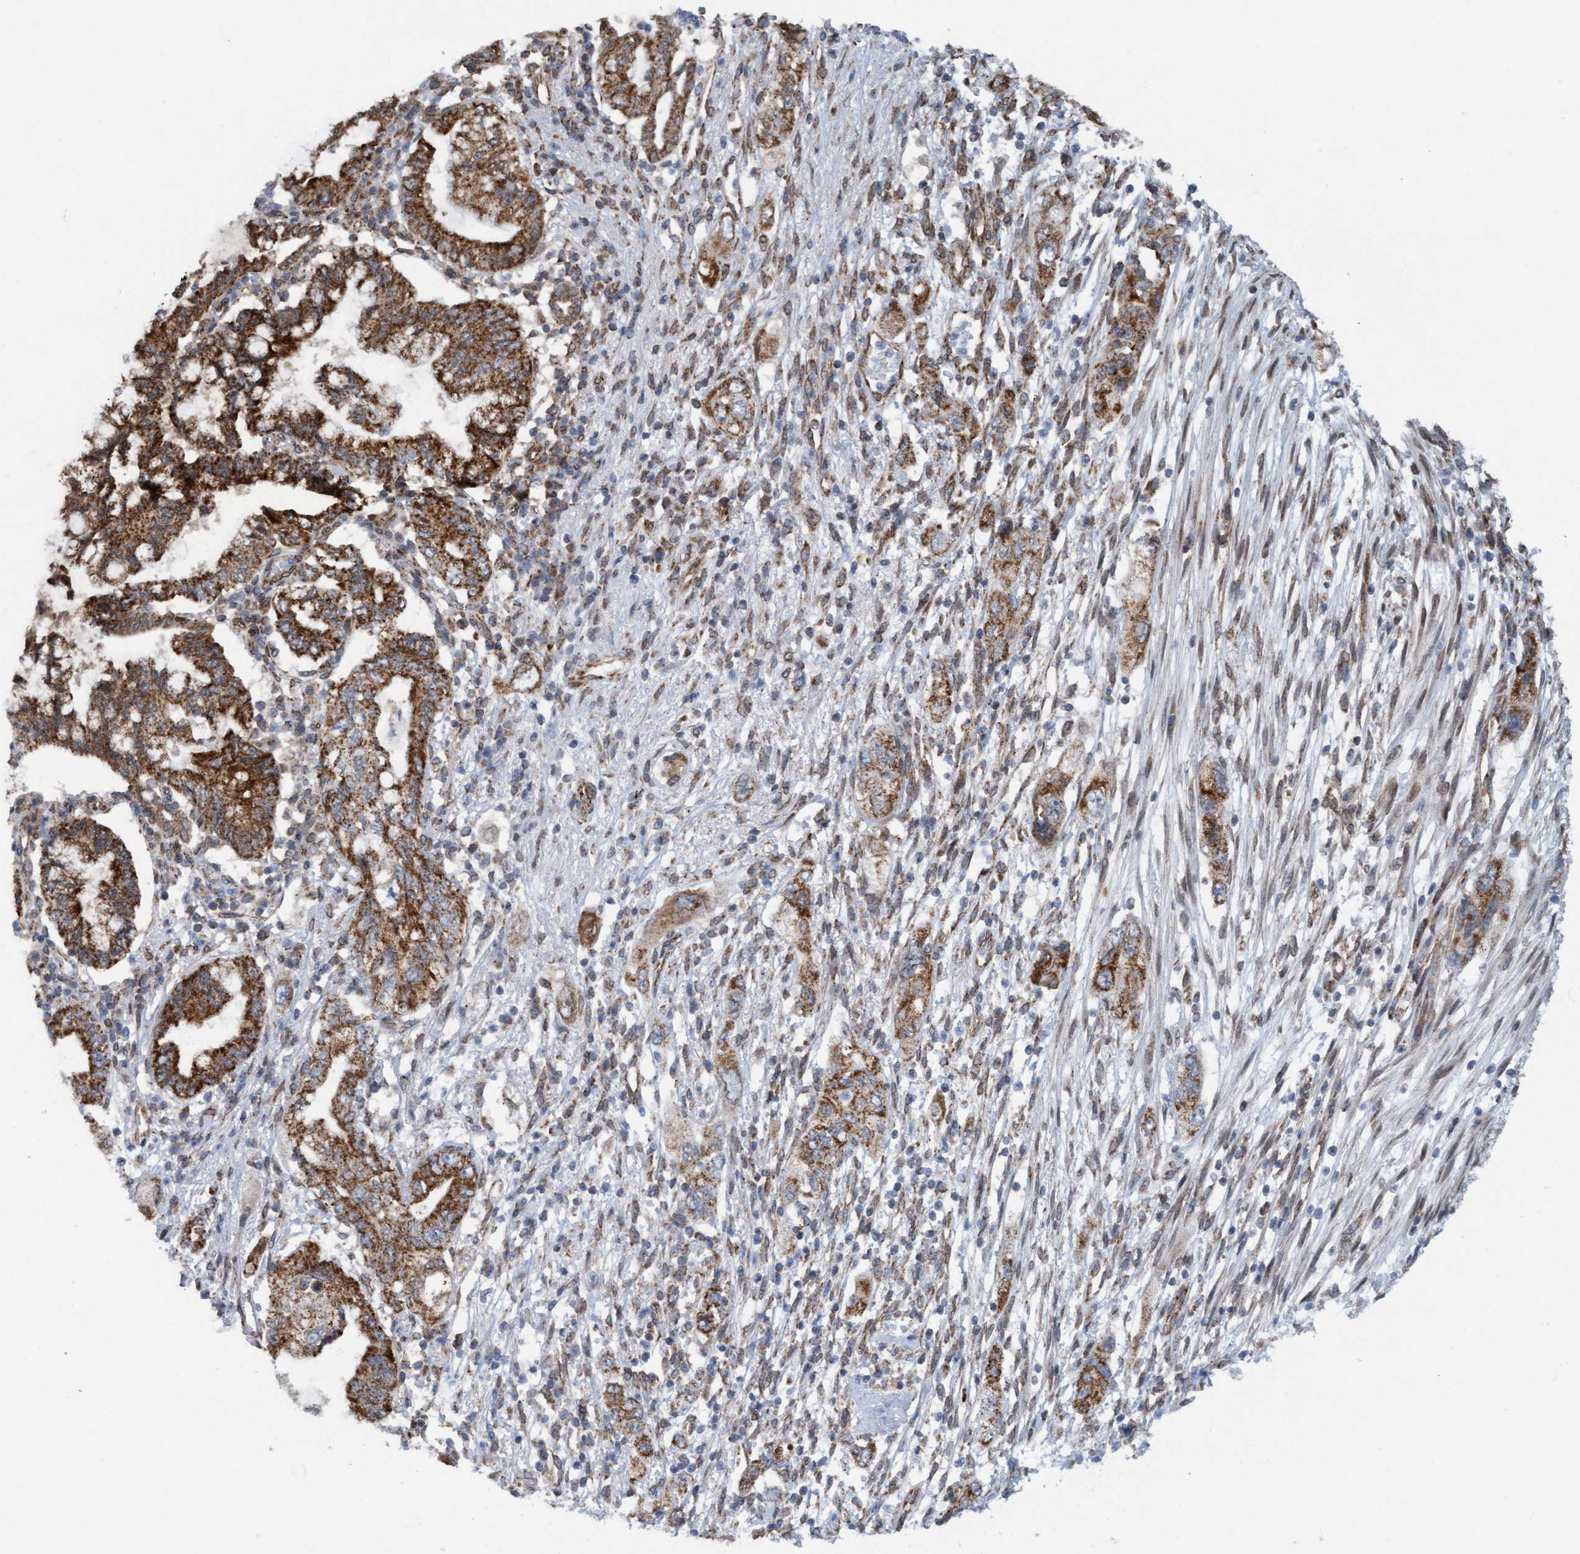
{"staining": {"intensity": "strong", "quantity": ">75%", "location": "cytoplasmic/membranous"}, "tissue": "pancreatic cancer", "cell_type": "Tumor cells", "image_type": "cancer", "snomed": [{"axis": "morphology", "description": "Adenocarcinoma, NOS"}, {"axis": "topography", "description": "Pancreas"}], "caption": "Pancreatic adenocarcinoma was stained to show a protein in brown. There is high levels of strong cytoplasmic/membranous expression in approximately >75% of tumor cells.", "gene": "MRPS23", "patient": {"sex": "female", "age": 73}}